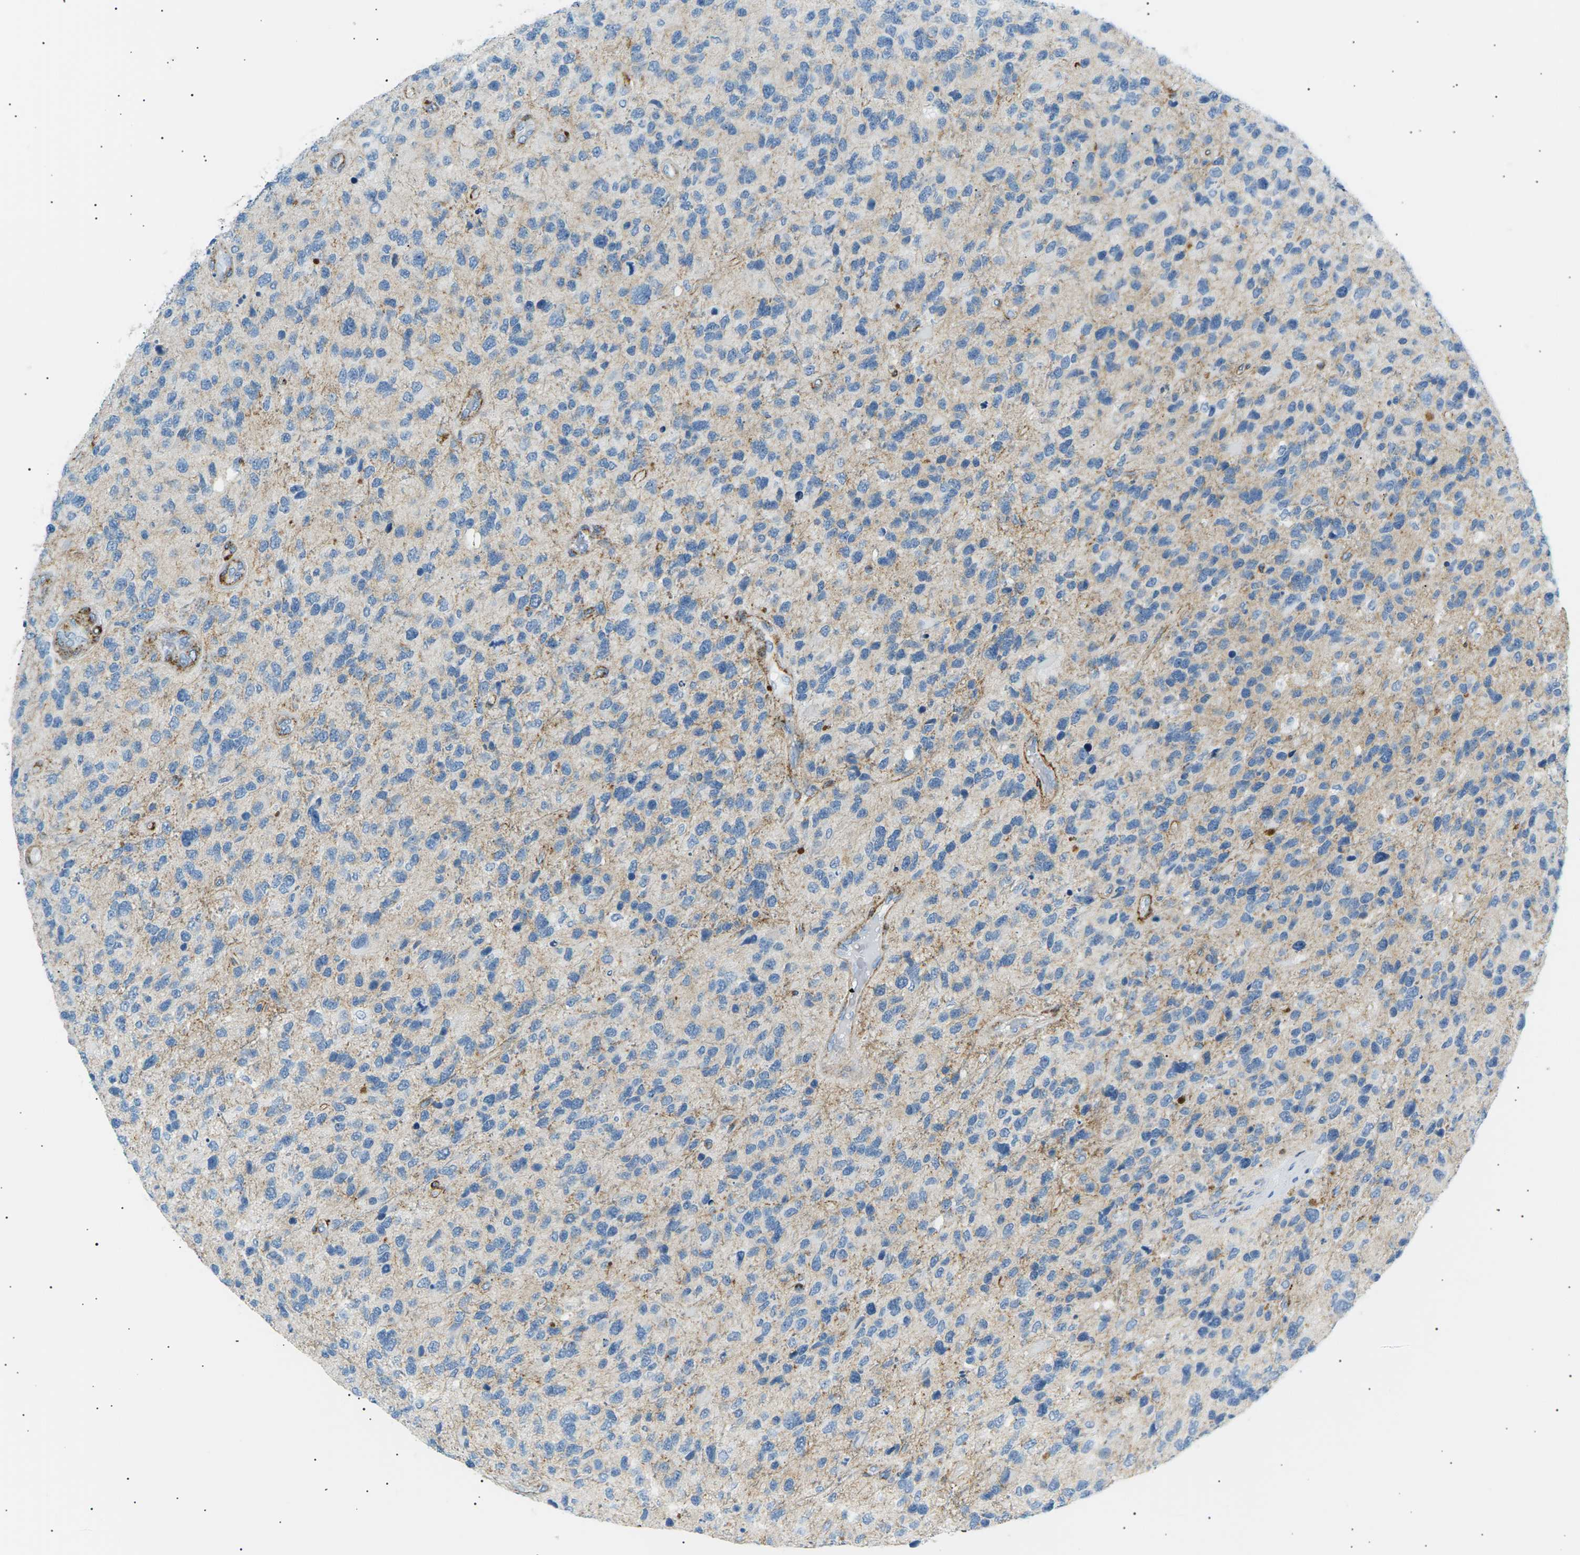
{"staining": {"intensity": "weak", "quantity": "<25%", "location": "cytoplasmic/membranous"}, "tissue": "glioma", "cell_type": "Tumor cells", "image_type": "cancer", "snomed": [{"axis": "morphology", "description": "Glioma, malignant, High grade"}, {"axis": "topography", "description": "Brain"}], "caption": "Tumor cells show no significant protein expression in glioma.", "gene": "SEPTIN5", "patient": {"sex": "female", "age": 58}}